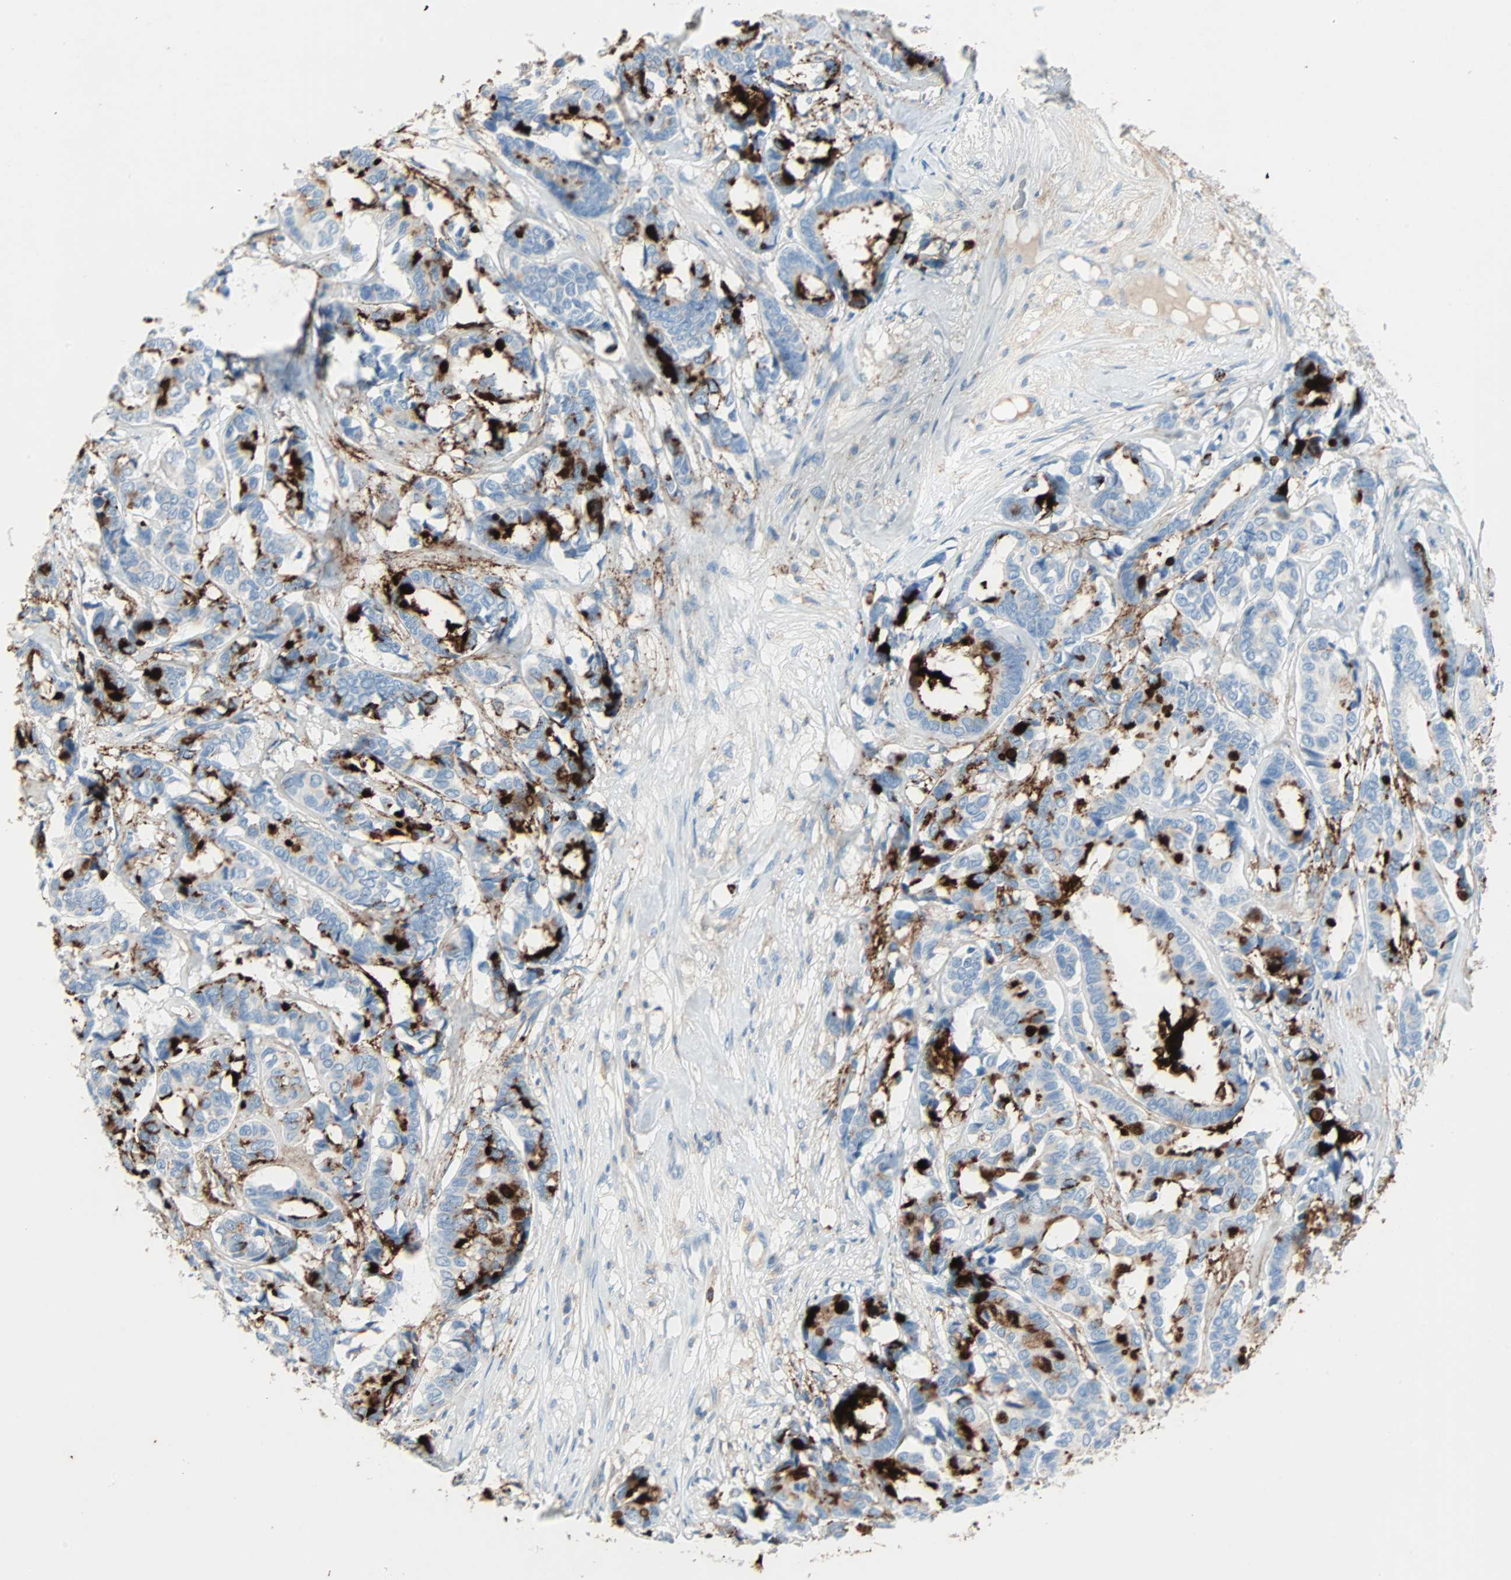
{"staining": {"intensity": "strong", "quantity": "<25%", "location": "cytoplasmic/membranous"}, "tissue": "breast cancer", "cell_type": "Tumor cells", "image_type": "cancer", "snomed": [{"axis": "morphology", "description": "Duct carcinoma"}, {"axis": "topography", "description": "Breast"}], "caption": "Protein staining displays strong cytoplasmic/membranous staining in about <25% of tumor cells in breast cancer (intraductal carcinoma).", "gene": "CLEC4A", "patient": {"sex": "female", "age": 87}}